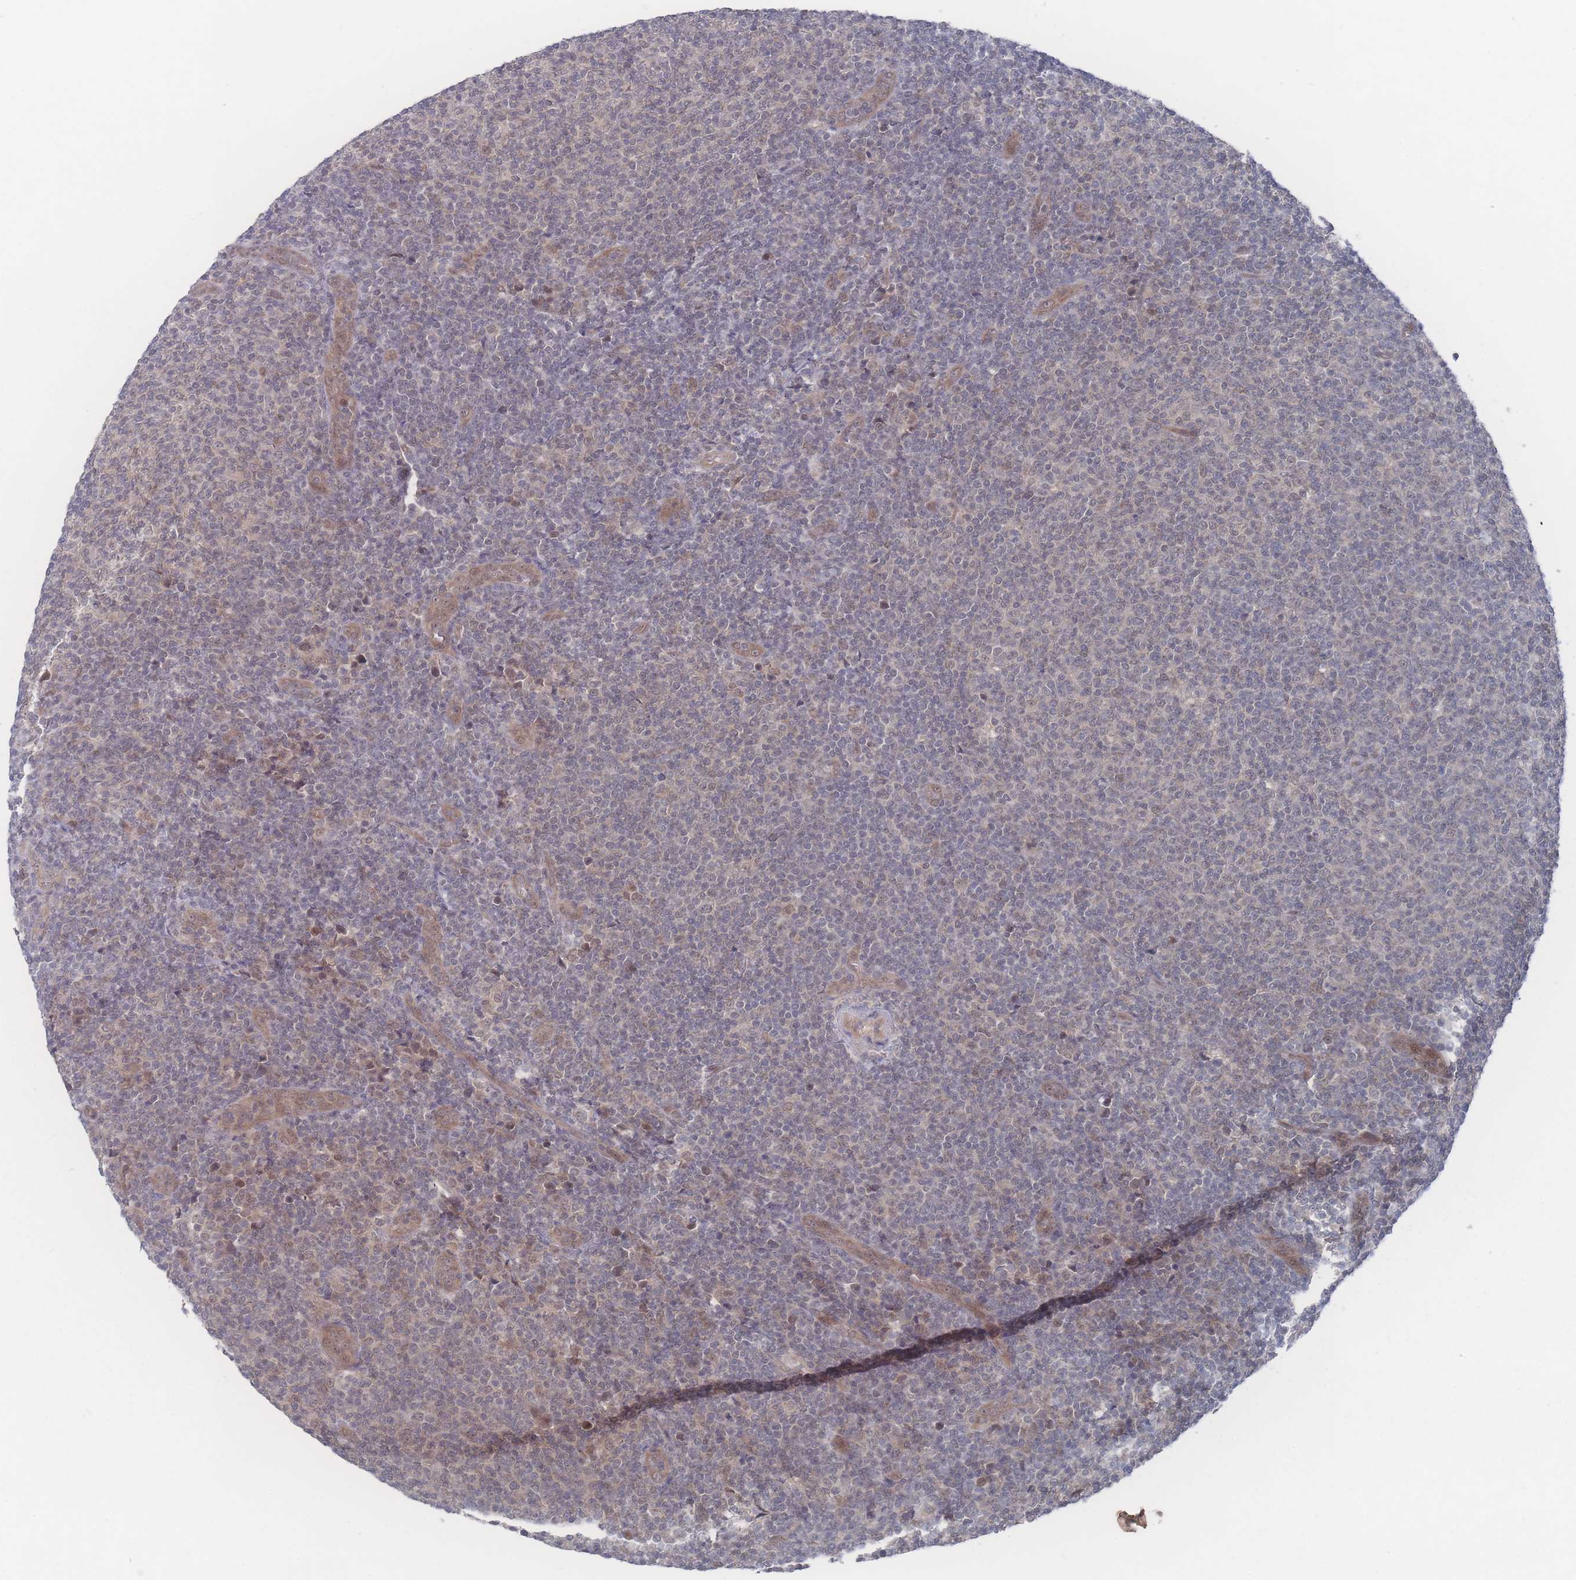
{"staining": {"intensity": "weak", "quantity": "<25%", "location": "nuclear"}, "tissue": "lymphoma", "cell_type": "Tumor cells", "image_type": "cancer", "snomed": [{"axis": "morphology", "description": "Malignant lymphoma, non-Hodgkin's type, Low grade"}, {"axis": "topography", "description": "Lymph node"}], "caption": "The immunohistochemistry image has no significant positivity in tumor cells of lymphoma tissue. (Stains: DAB immunohistochemistry (IHC) with hematoxylin counter stain, Microscopy: brightfield microscopy at high magnification).", "gene": "NBEAL1", "patient": {"sex": "male", "age": 66}}